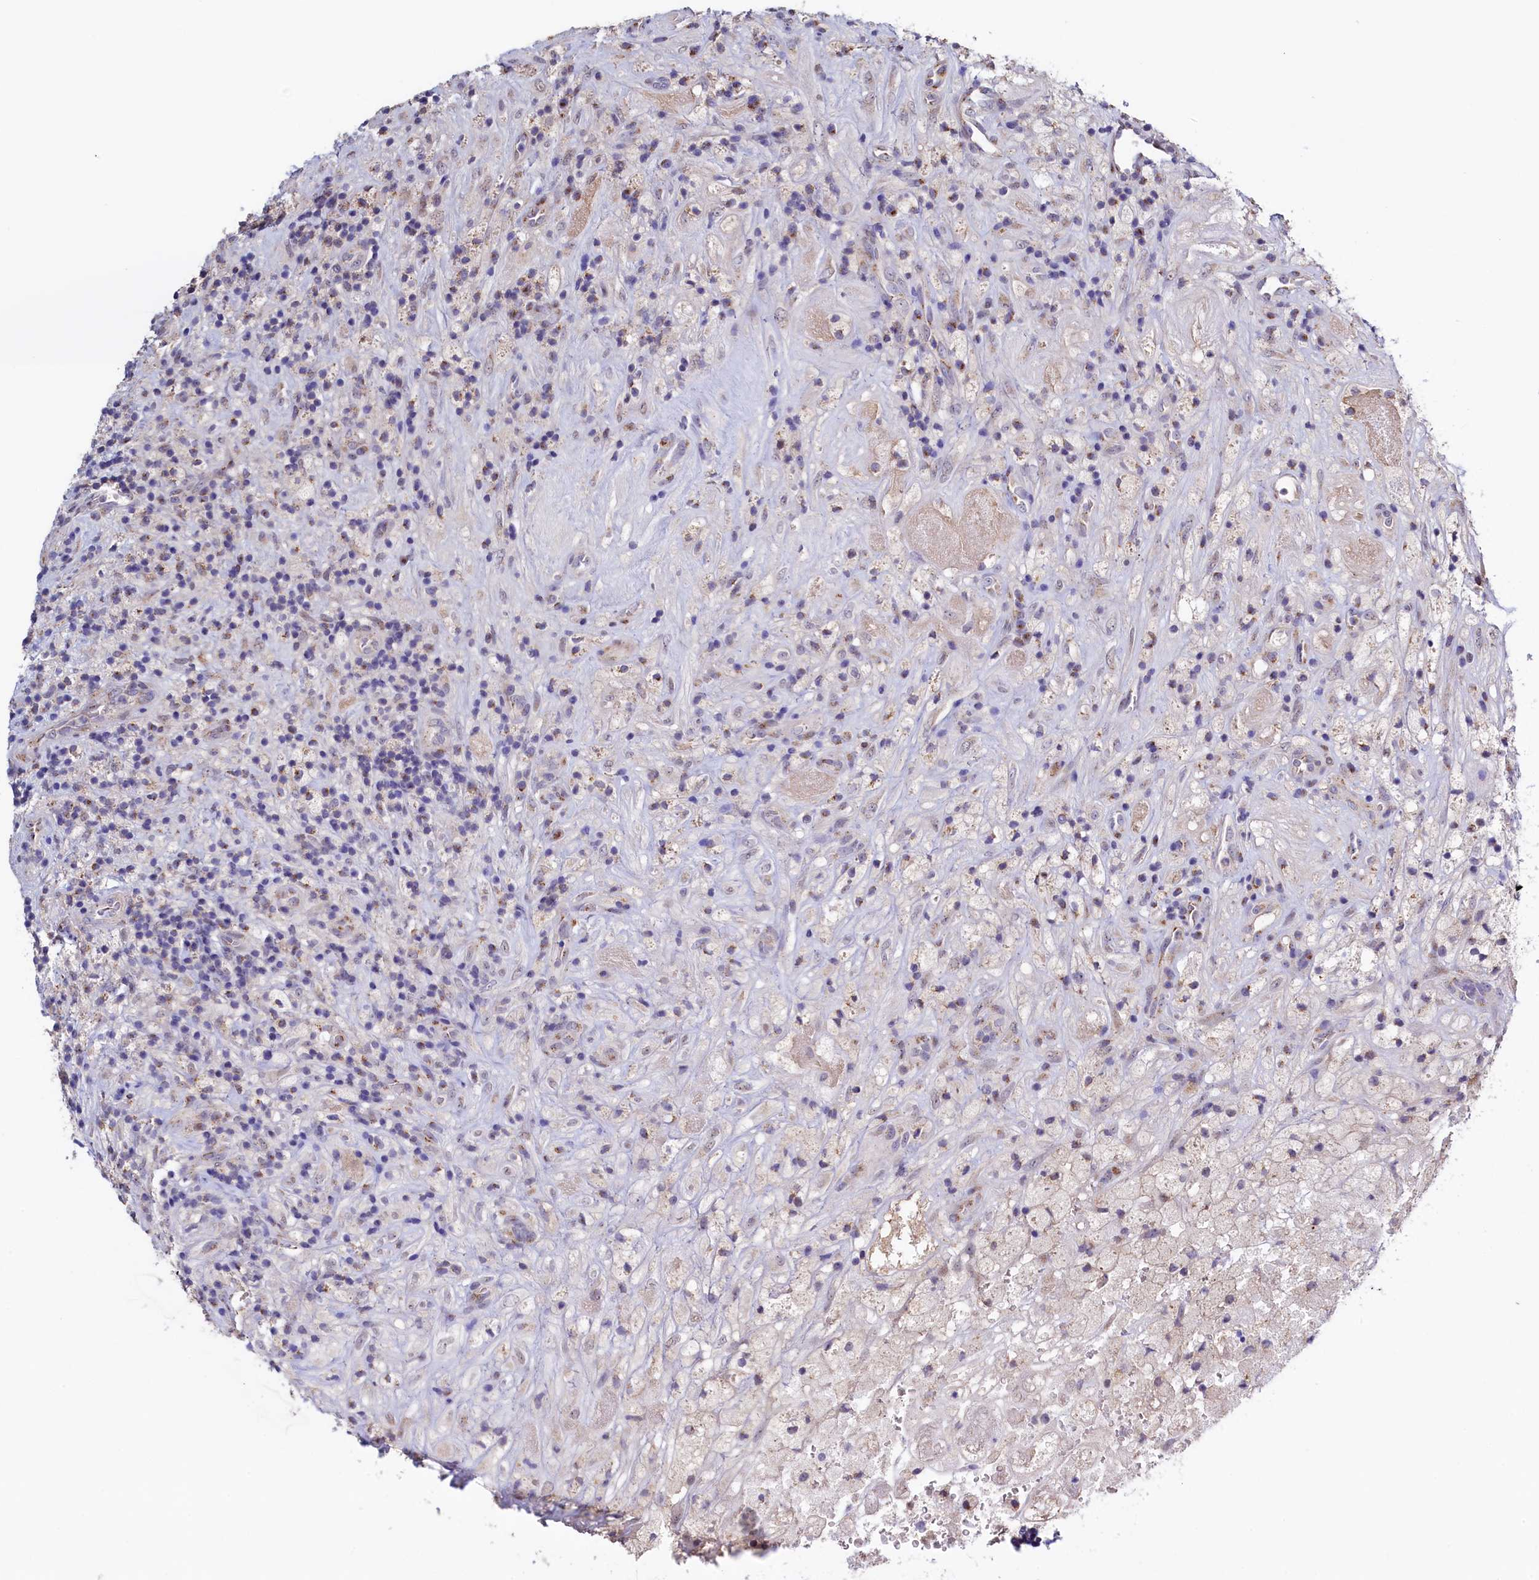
{"staining": {"intensity": "negative", "quantity": "none", "location": "none"}, "tissue": "glioma", "cell_type": "Tumor cells", "image_type": "cancer", "snomed": [{"axis": "morphology", "description": "Glioma, malignant, High grade"}, {"axis": "topography", "description": "Brain"}], "caption": "A histopathology image of malignant glioma (high-grade) stained for a protein exhibits no brown staining in tumor cells.", "gene": "SEC24C", "patient": {"sex": "male", "age": 69}}